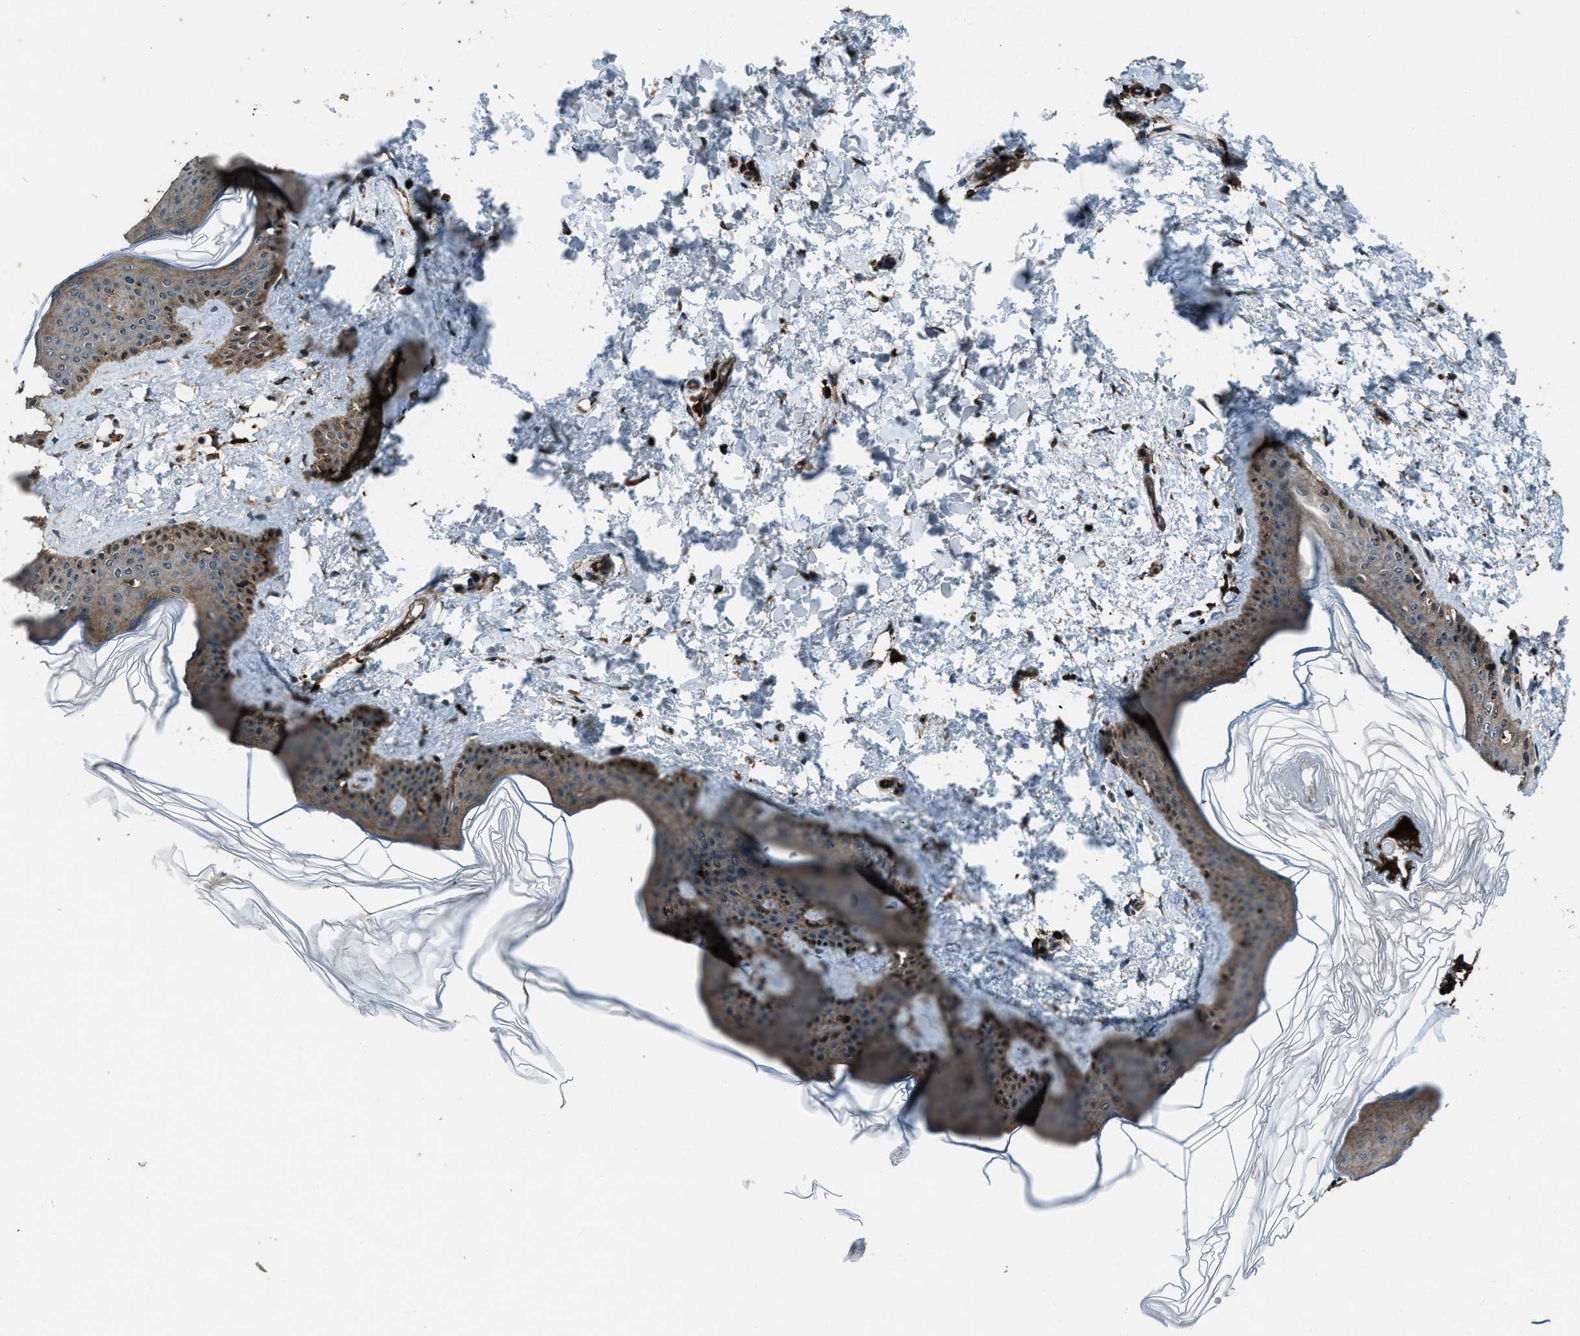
{"staining": {"intensity": "strong", "quantity": ">75%", "location": "cytoplasmic/membranous,nuclear"}, "tissue": "skin", "cell_type": "Fibroblasts", "image_type": "normal", "snomed": [{"axis": "morphology", "description": "Normal tissue, NOS"}, {"axis": "topography", "description": "Skin"}], "caption": "Skin stained for a protein shows strong cytoplasmic/membranous,nuclear positivity in fibroblasts.", "gene": "SNX30", "patient": {"sex": "female", "age": 17}}